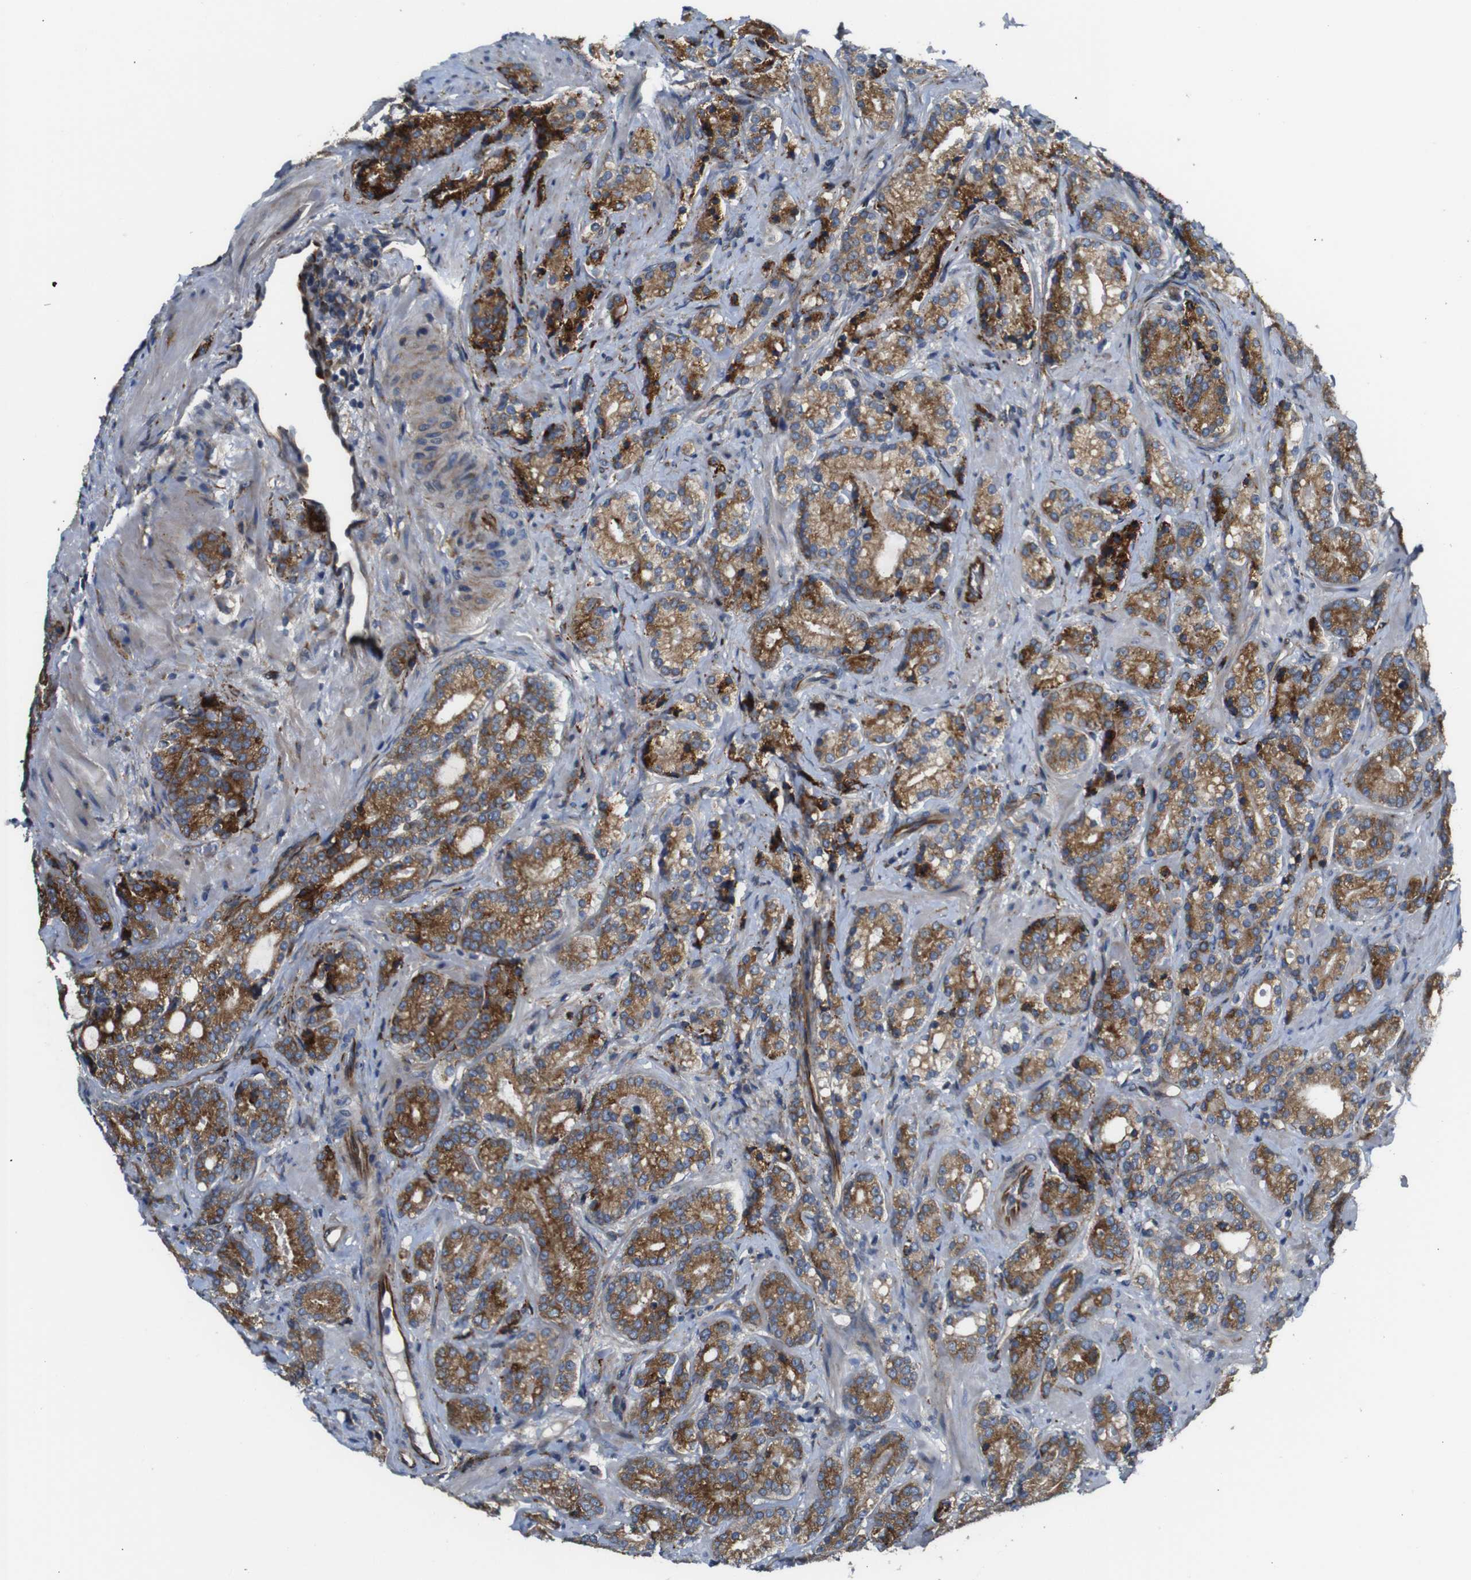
{"staining": {"intensity": "moderate", "quantity": ">75%", "location": "cytoplasmic/membranous"}, "tissue": "prostate cancer", "cell_type": "Tumor cells", "image_type": "cancer", "snomed": [{"axis": "morphology", "description": "Adenocarcinoma, High grade"}, {"axis": "topography", "description": "Prostate"}], "caption": "The photomicrograph reveals a brown stain indicating the presence of a protein in the cytoplasmic/membranous of tumor cells in prostate cancer (high-grade adenocarcinoma).", "gene": "UBE2G2", "patient": {"sex": "male", "age": 61}}